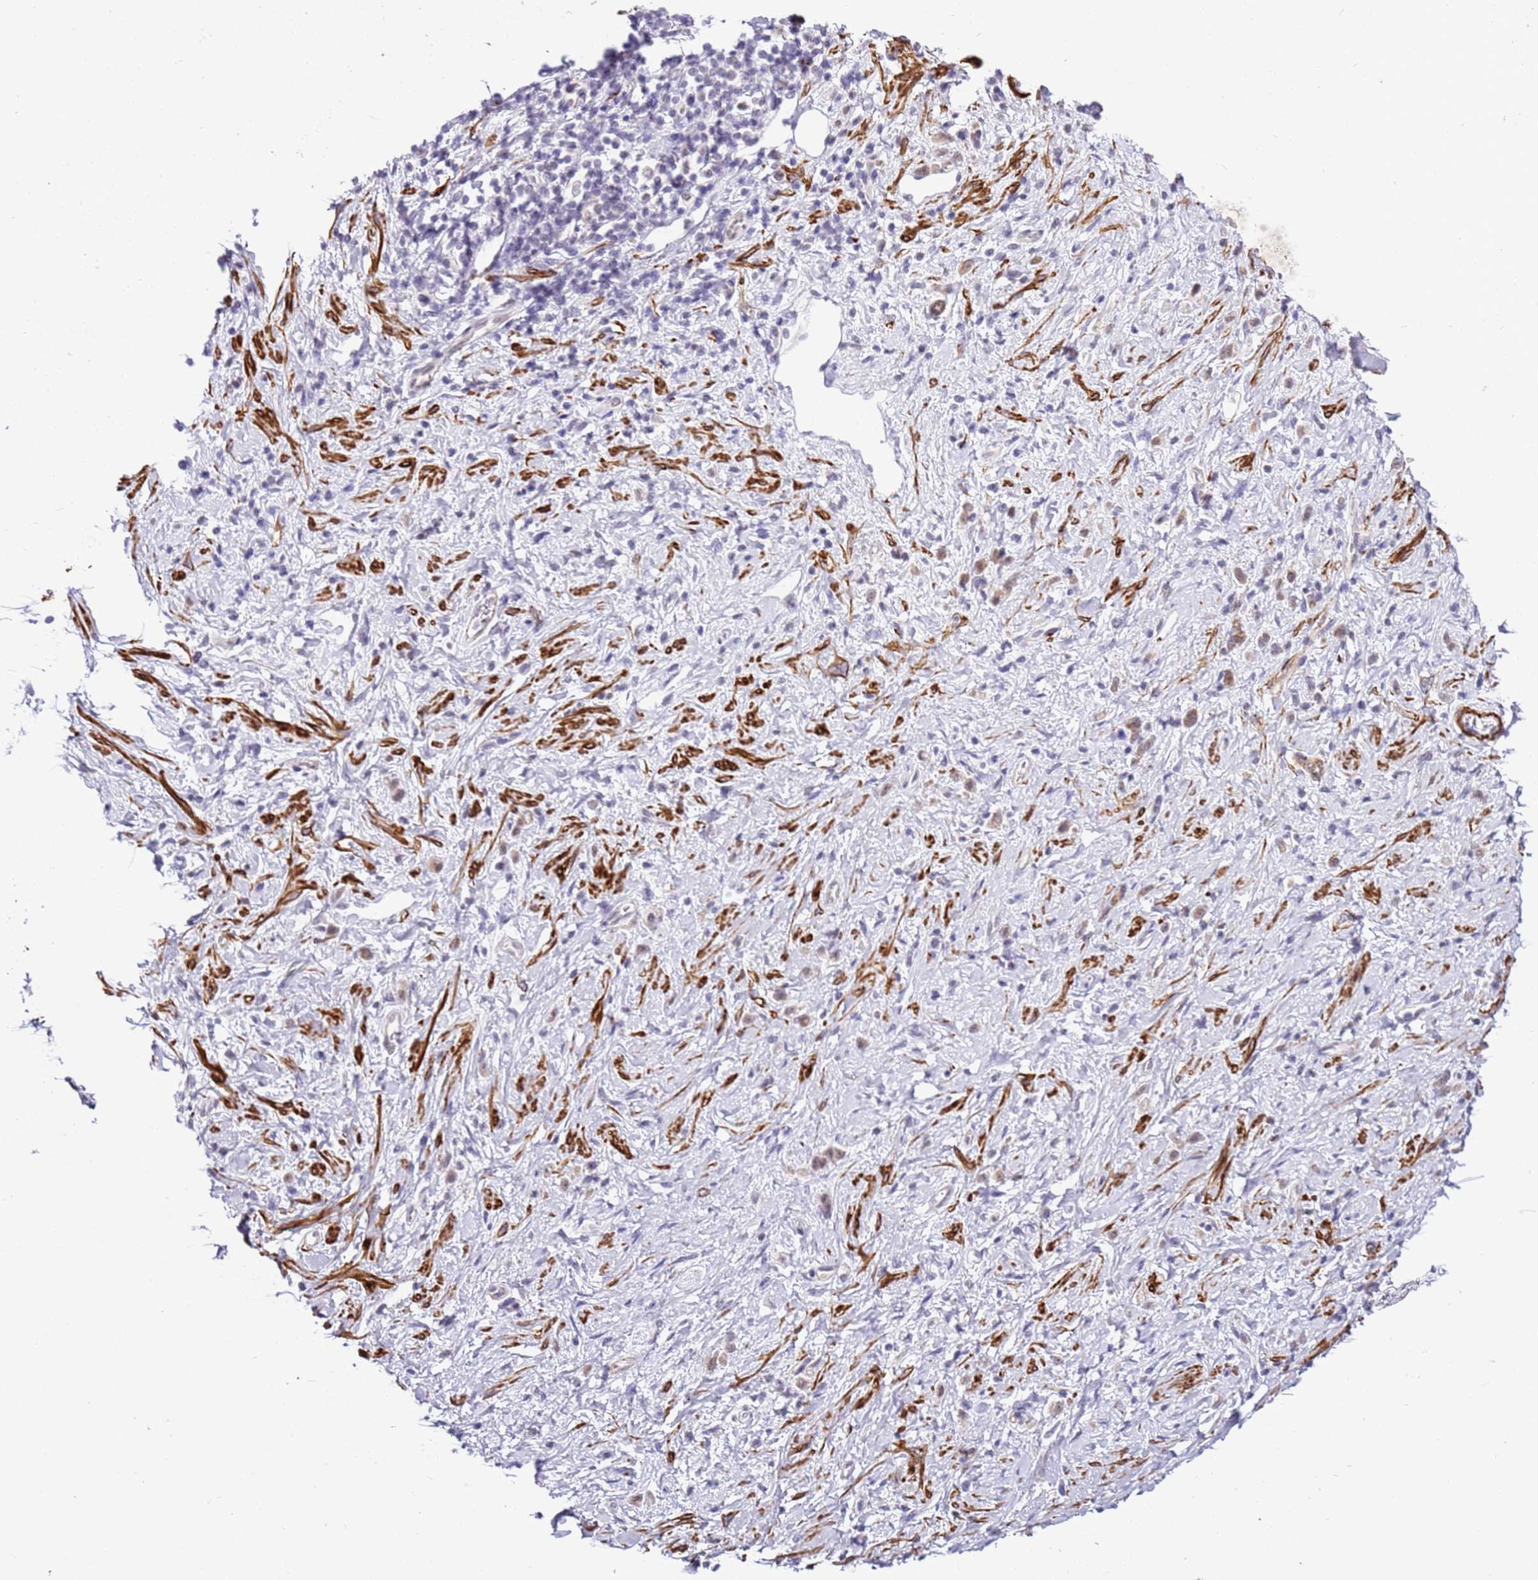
{"staining": {"intensity": "negative", "quantity": "none", "location": "none"}, "tissue": "stomach cancer", "cell_type": "Tumor cells", "image_type": "cancer", "snomed": [{"axis": "morphology", "description": "Adenocarcinoma, NOS"}, {"axis": "topography", "description": "Stomach"}], "caption": "Protein analysis of adenocarcinoma (stomach) shows no significant expression in tumor cells. (DAB (3,3'-diaminobenzidine) immunohistochemistry (IHC) visualized using brightfield microscopy, high magnification).", "gene": "SMIM4", "patient": {"sex": "female", "age": 60}}